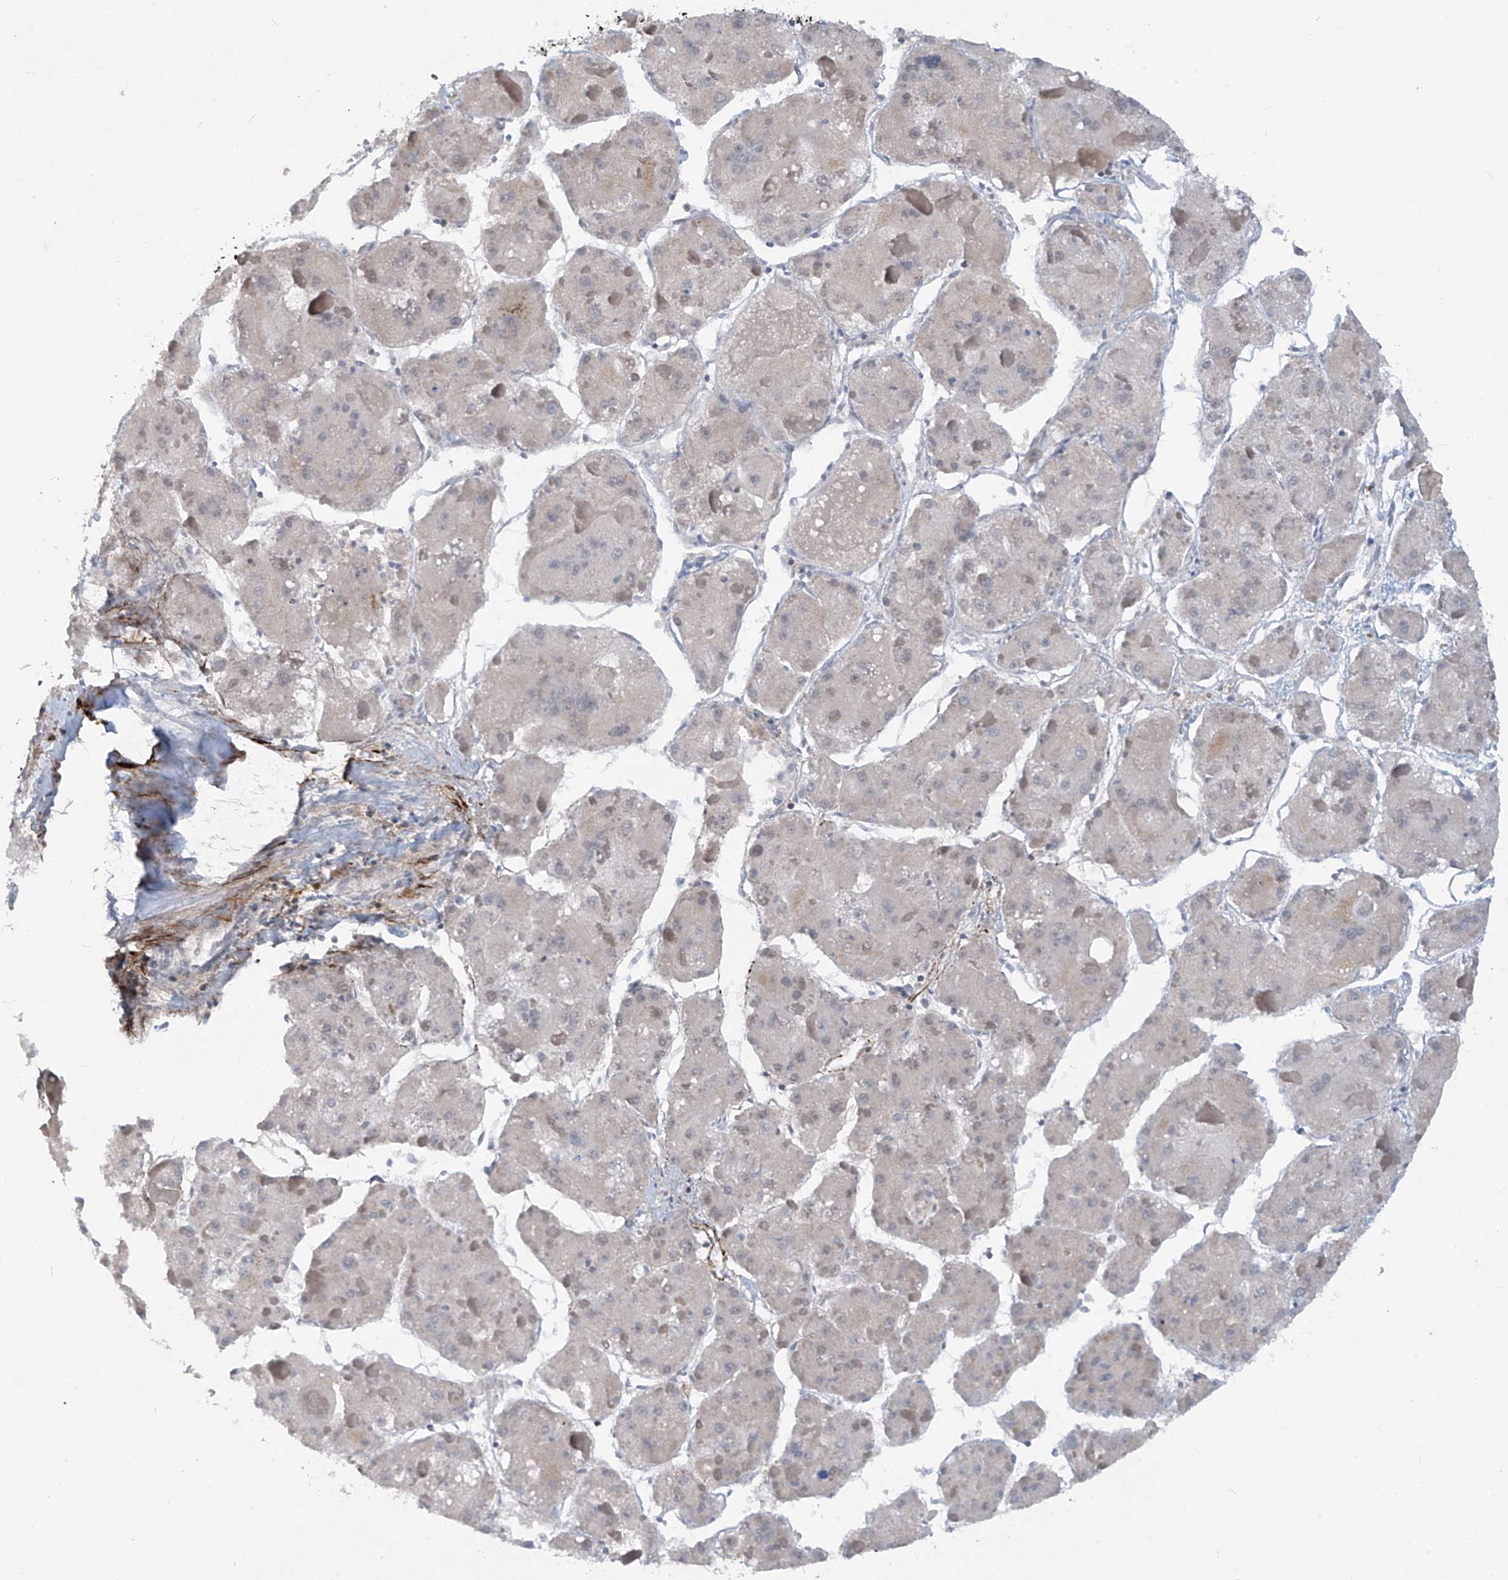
{"staining": {"intensity": "negative", "quantity": "none", "location": "none"}, "tissue": "liver cancer", "cell_type": "Tumor cells", "image_type": "cancer", "snomed": [{"axis": "morphology", "description": "Carcinoma, Hepatocellular, NOS"}, {"axis": "topography", "description": "Liver"}], "caption": "The image demonstrates no staining of tumor cells in liver cancer. (Stains: DAB immunohistochemistry with hematoxylin counter stain, Microscopy: brightfield microscopy at high magnification).", "gene": "LAGE3", "patient": {"sex": "female", "age": 73}}